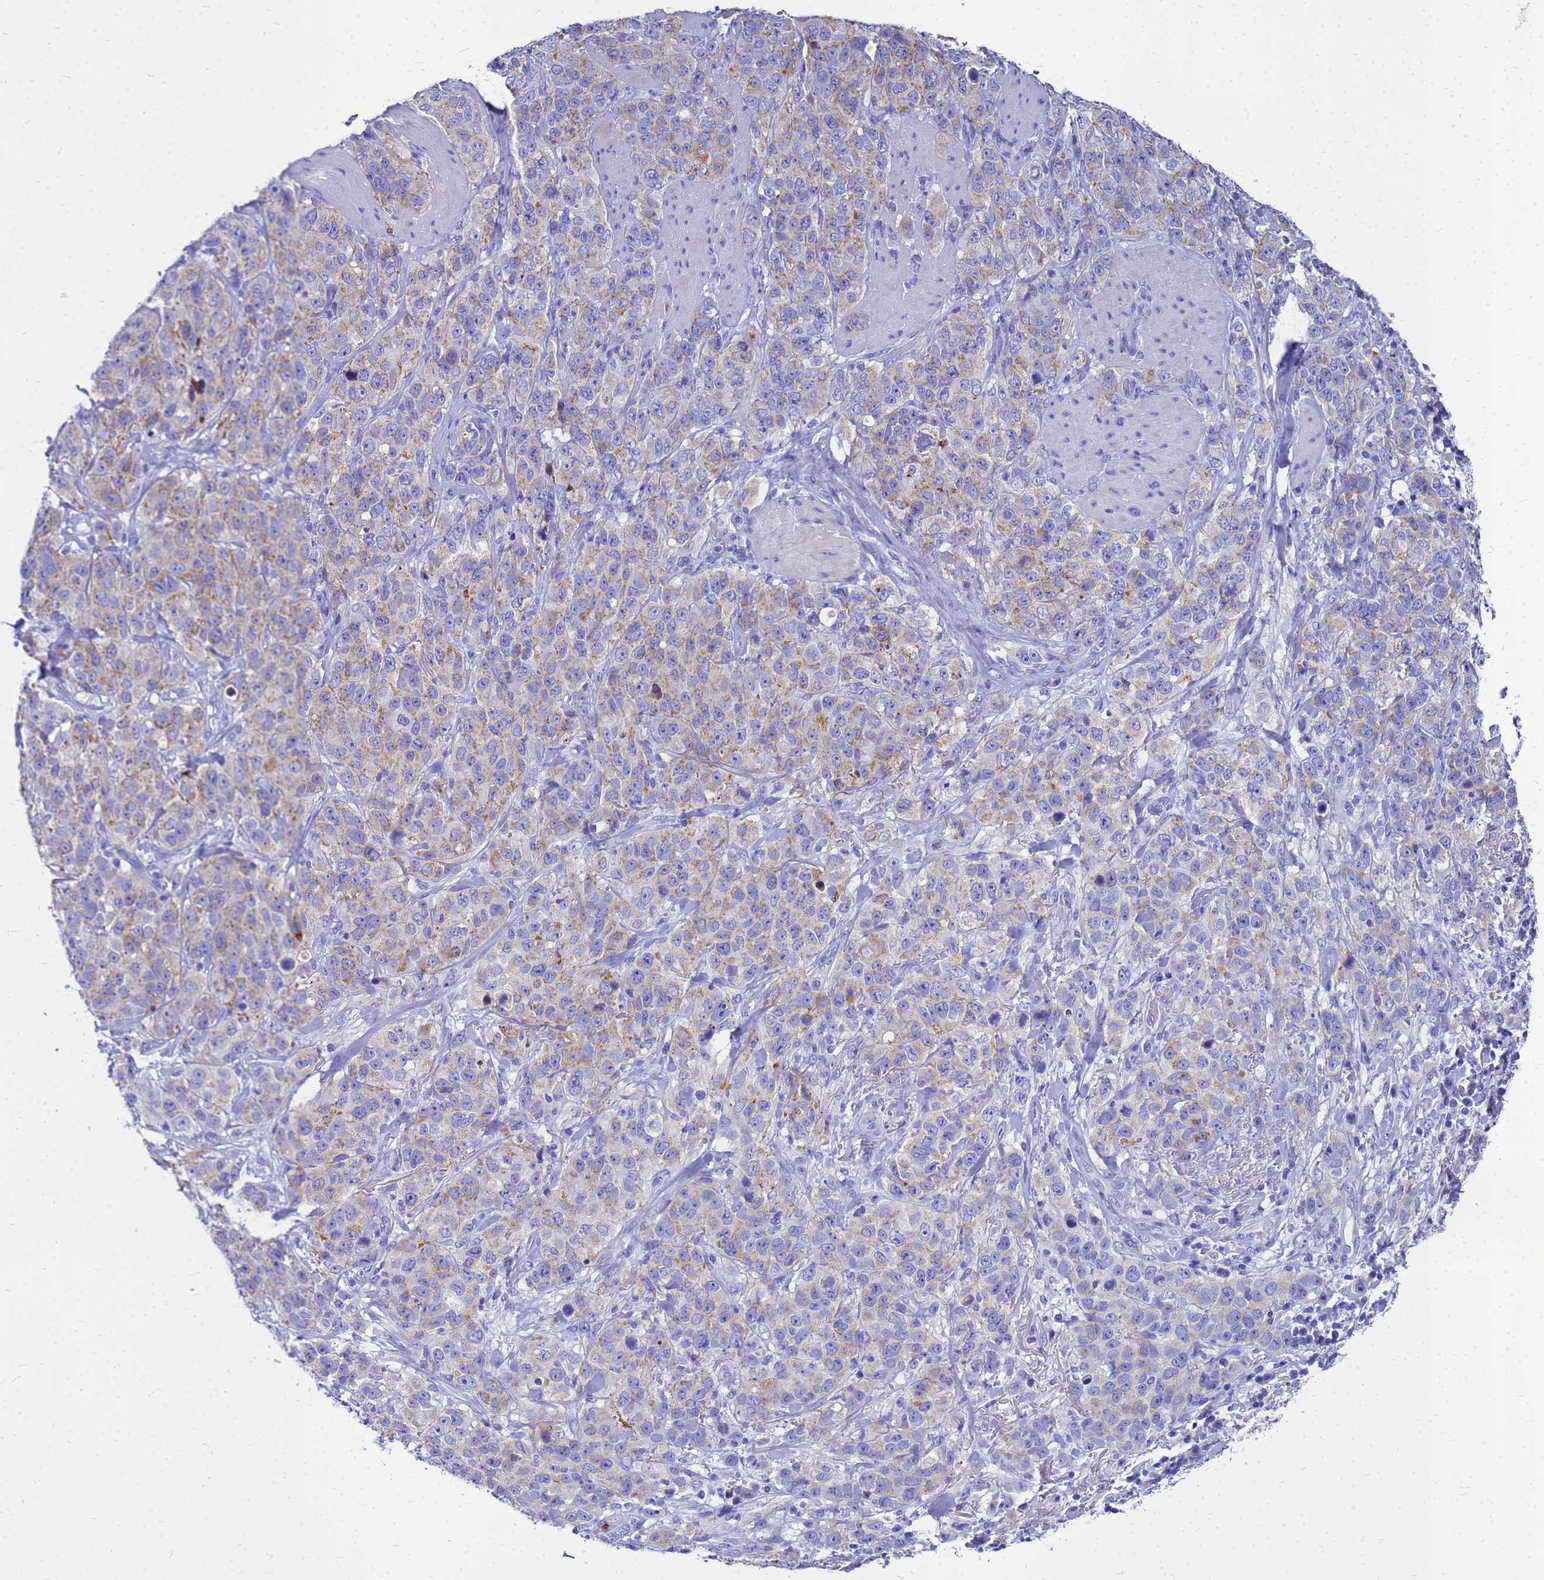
{"staining": {"intensity": "weak", "quantity": "25%-75%", "location": "cytoplasmic/membranous"}, "tissue": "stomach cancer", "cell_type": "Tumor cells", "image_type": "cancer", "snomed": [{"axis": "morphology", "description": "Adenocarcinoma, NOS"}, {"axis": "topography", "description": "Stomach"}], "caption": "Immunohistochemistry (IHC) image of neoplastic tissue: stomach cancer (adenocarcinoma) stained using immunohistochemistry (IHC) displays low levels of weak protein expression localized specifically in the cytoplasmic/membranous of tumor cells, appearing as a cytoplasmic/membranous brown color.", "gene": "OR52E2", "patient": {"sex": "male", "age": 48}}